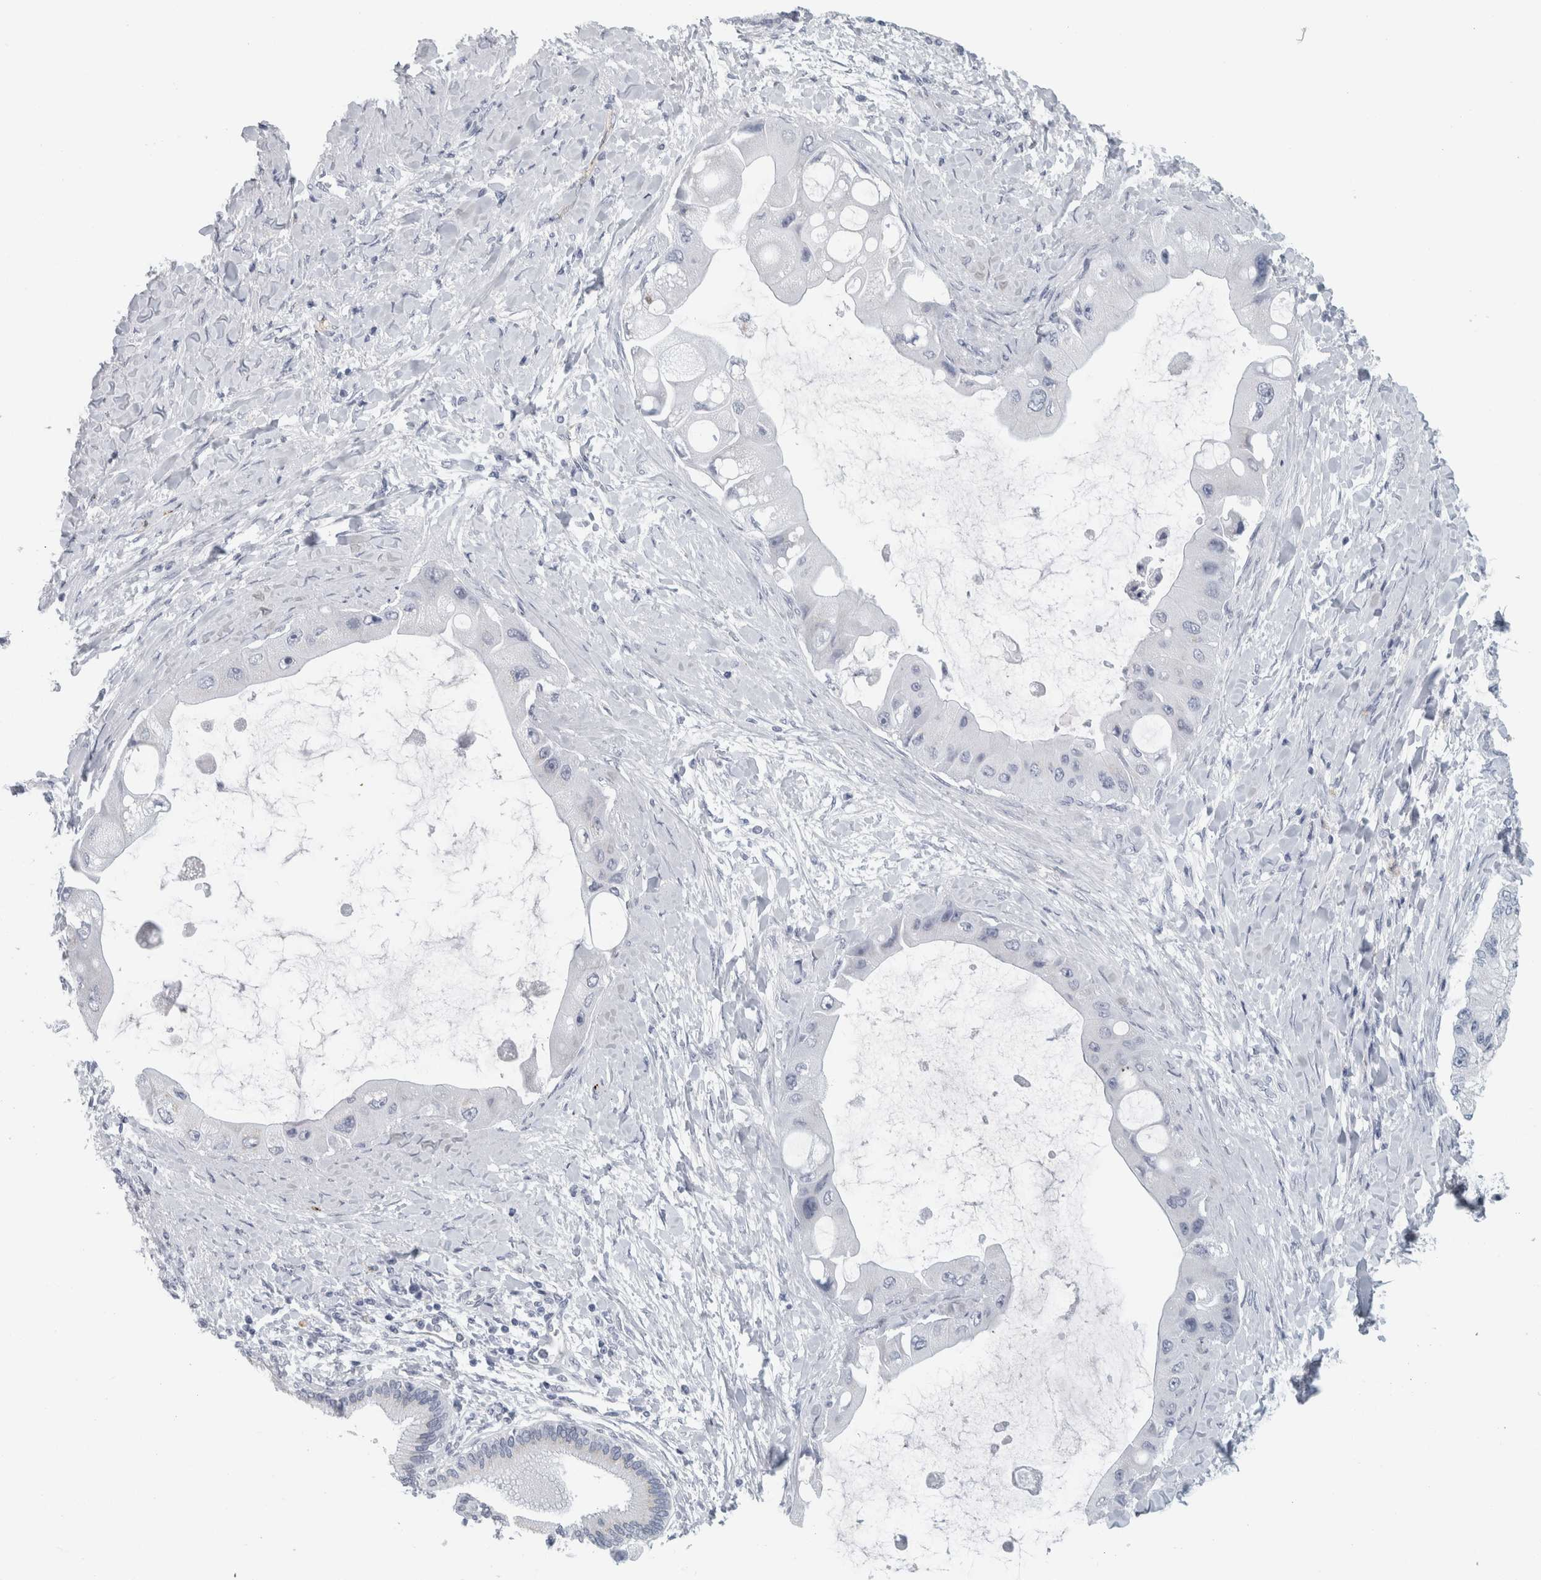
{"staining": {"intensity": "negative", "quantity": "none", "location": "none"}, "tissue": "liver cancer", "cell_type": "Tumor cells", "image_type": "cancer", "snomed": [{"axis": "morphology", "description": "Normal tissue, NOS"}, {"axis": "morphology", "description": "Cholangiocarcinoma"}, {"axis": "topography", "description": "Liver"}, {"axis": "topography", "description": "Peripheral nerve tissue"}], "caption": "This is an immunohistochemistry (IHC) photomicrograph of liver cancer (cholangiocarcinoma). There is no expression in tumor cells.", "gene": "CPE", "patient": {"sex": "male", "age": 50}}